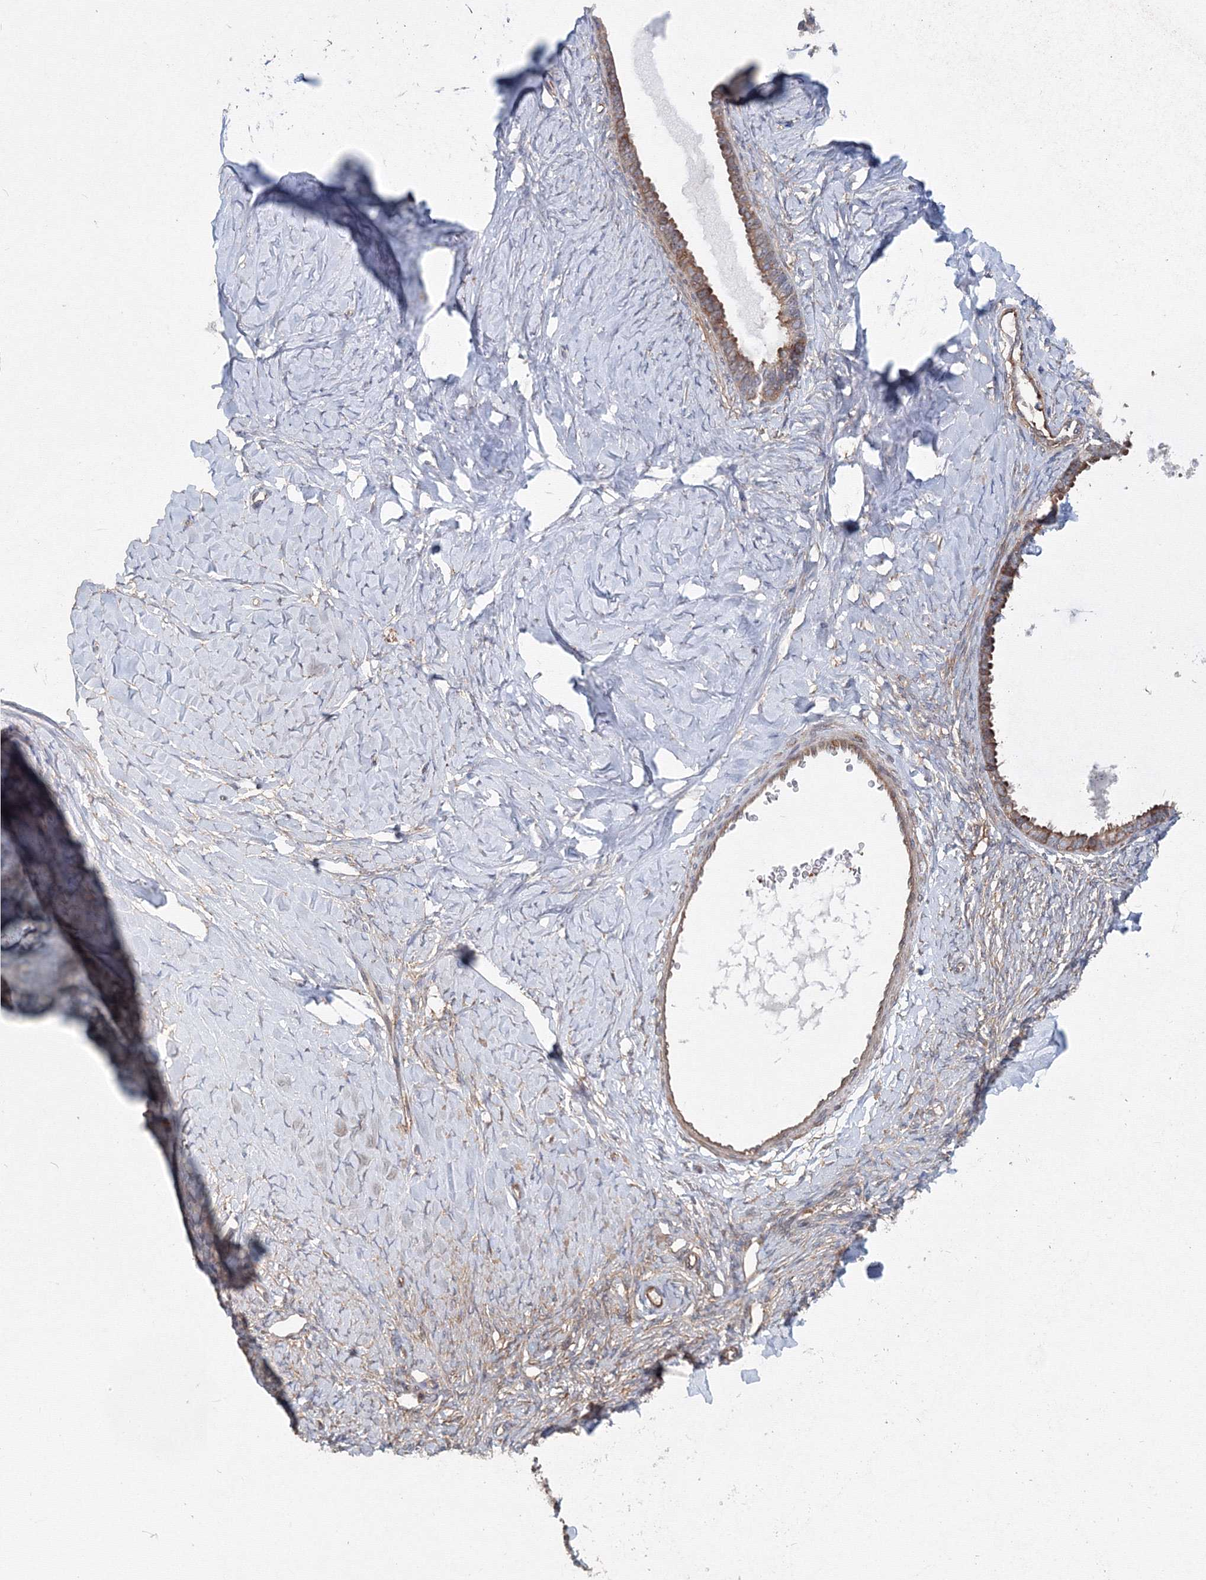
{"staining": {"intensity": "moderate", "quantity": ">75%", "location": "cytoplasmic/membranous"}, "tissue": "ovarian cancer", "cell_type": "Tumor cells", "image_type": "cancer", "snomed": [{"axis": "morphology", "description": "Cystadenocarcinoma, serous, NOS"}, {"axis": "topography", "description": "Ovary"}], "caption": "Serous cystadenocarcinoma (ovarian) stained for a protein (brown) reveals moderate cytoplasmic/membranous positive staining in approximately >75% of tumor cells.", "gene": "EXOC1", "patient": {"sex": "female", "age": 79}}